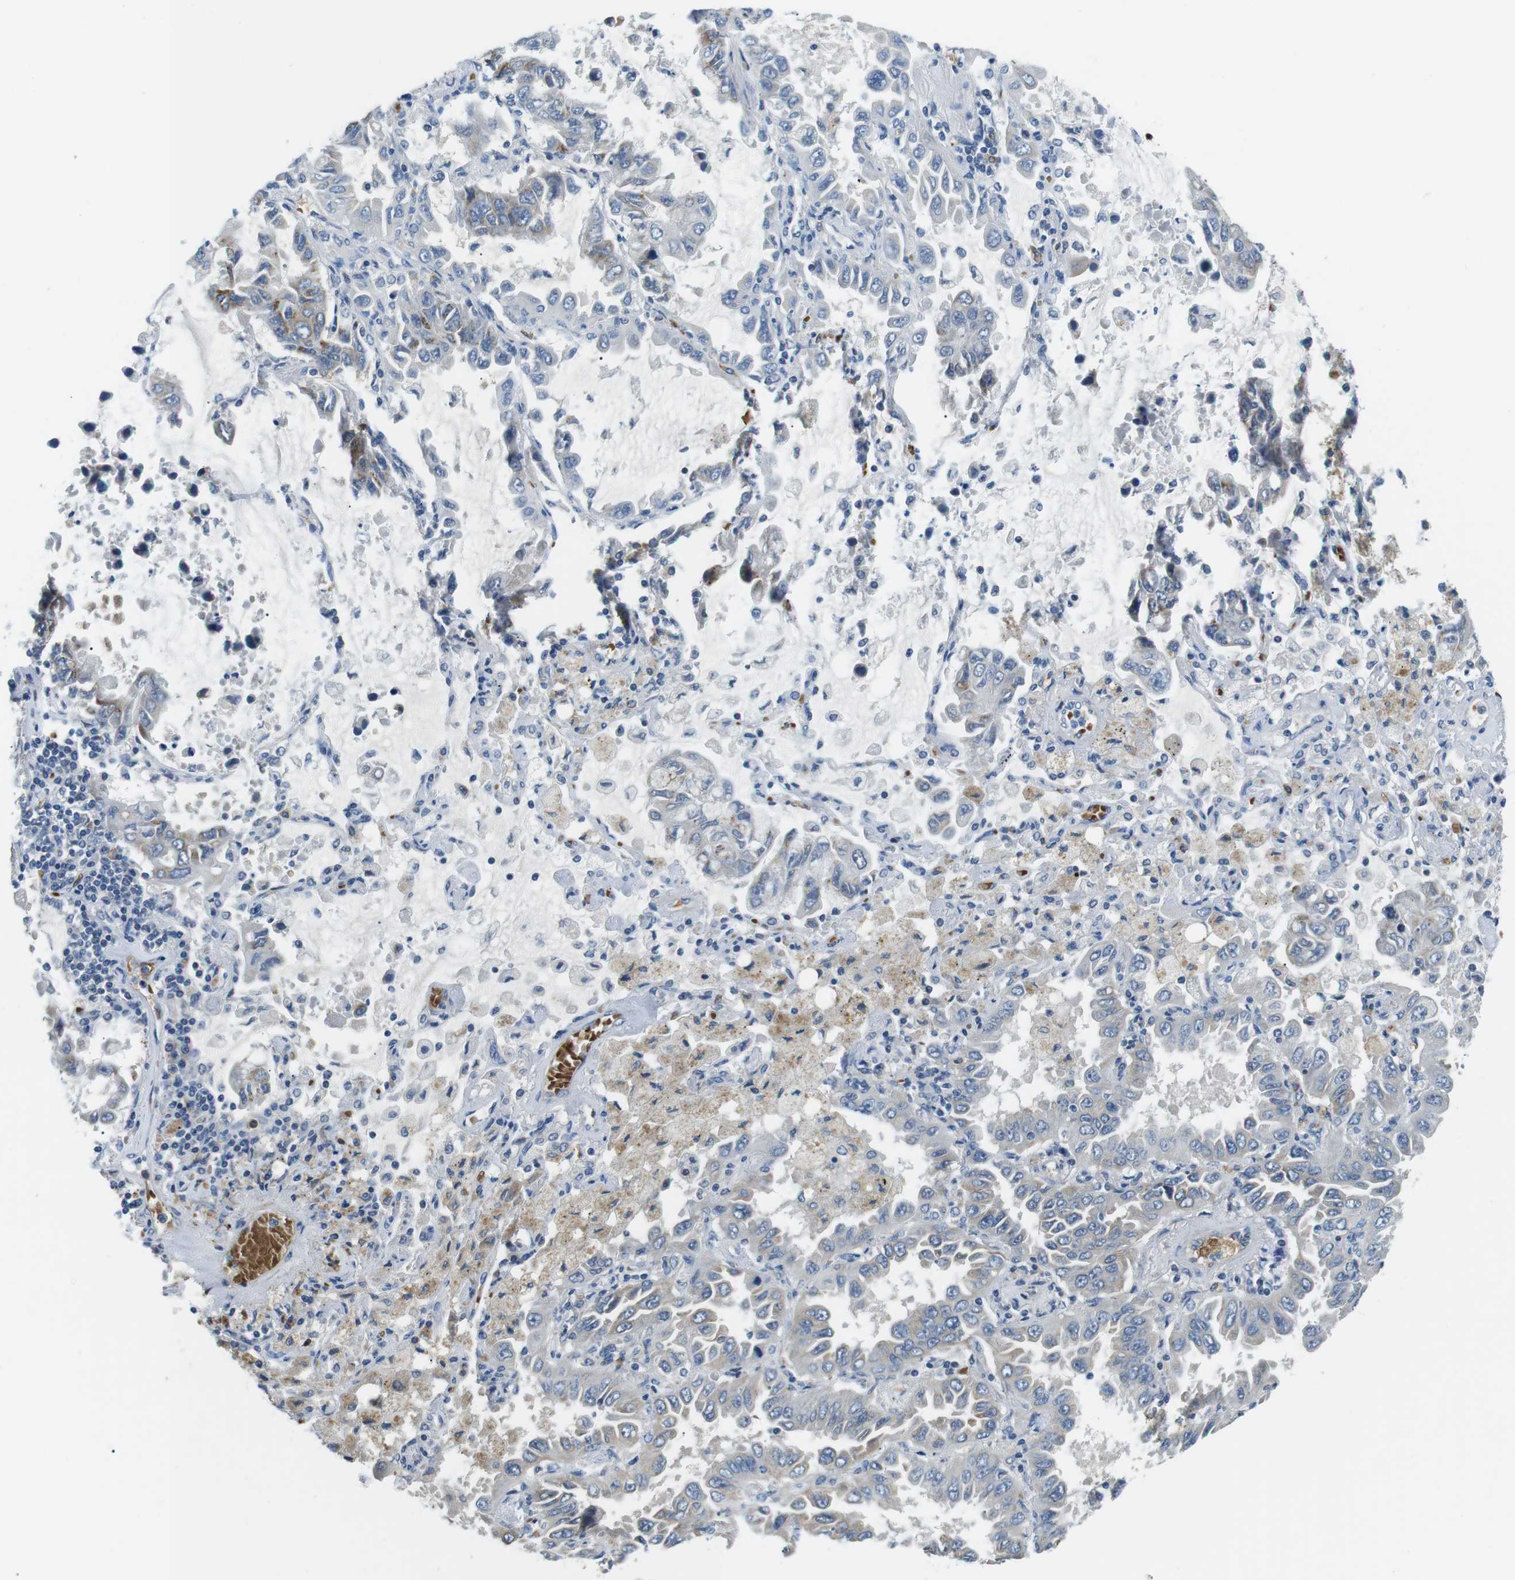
{"staining": {"intensity": "negative", "quantity": "none", "location": "none"}, "tissue": "lung cancer", "cell_type": "Tumor cells", "image_type": "cancer", "snomed": [{"axis": "morphology", "description": "Adenocarcinoma, NOS"}, {"axis": "topography", "description": "Lung"}], "caption": "This is an immunohistochemistry photomicrograph of adenocarcinoma (lung). There is no staining in tumor cells.", "gene": "WSCD1", "patient": {"sex": "male", "age": 64}}